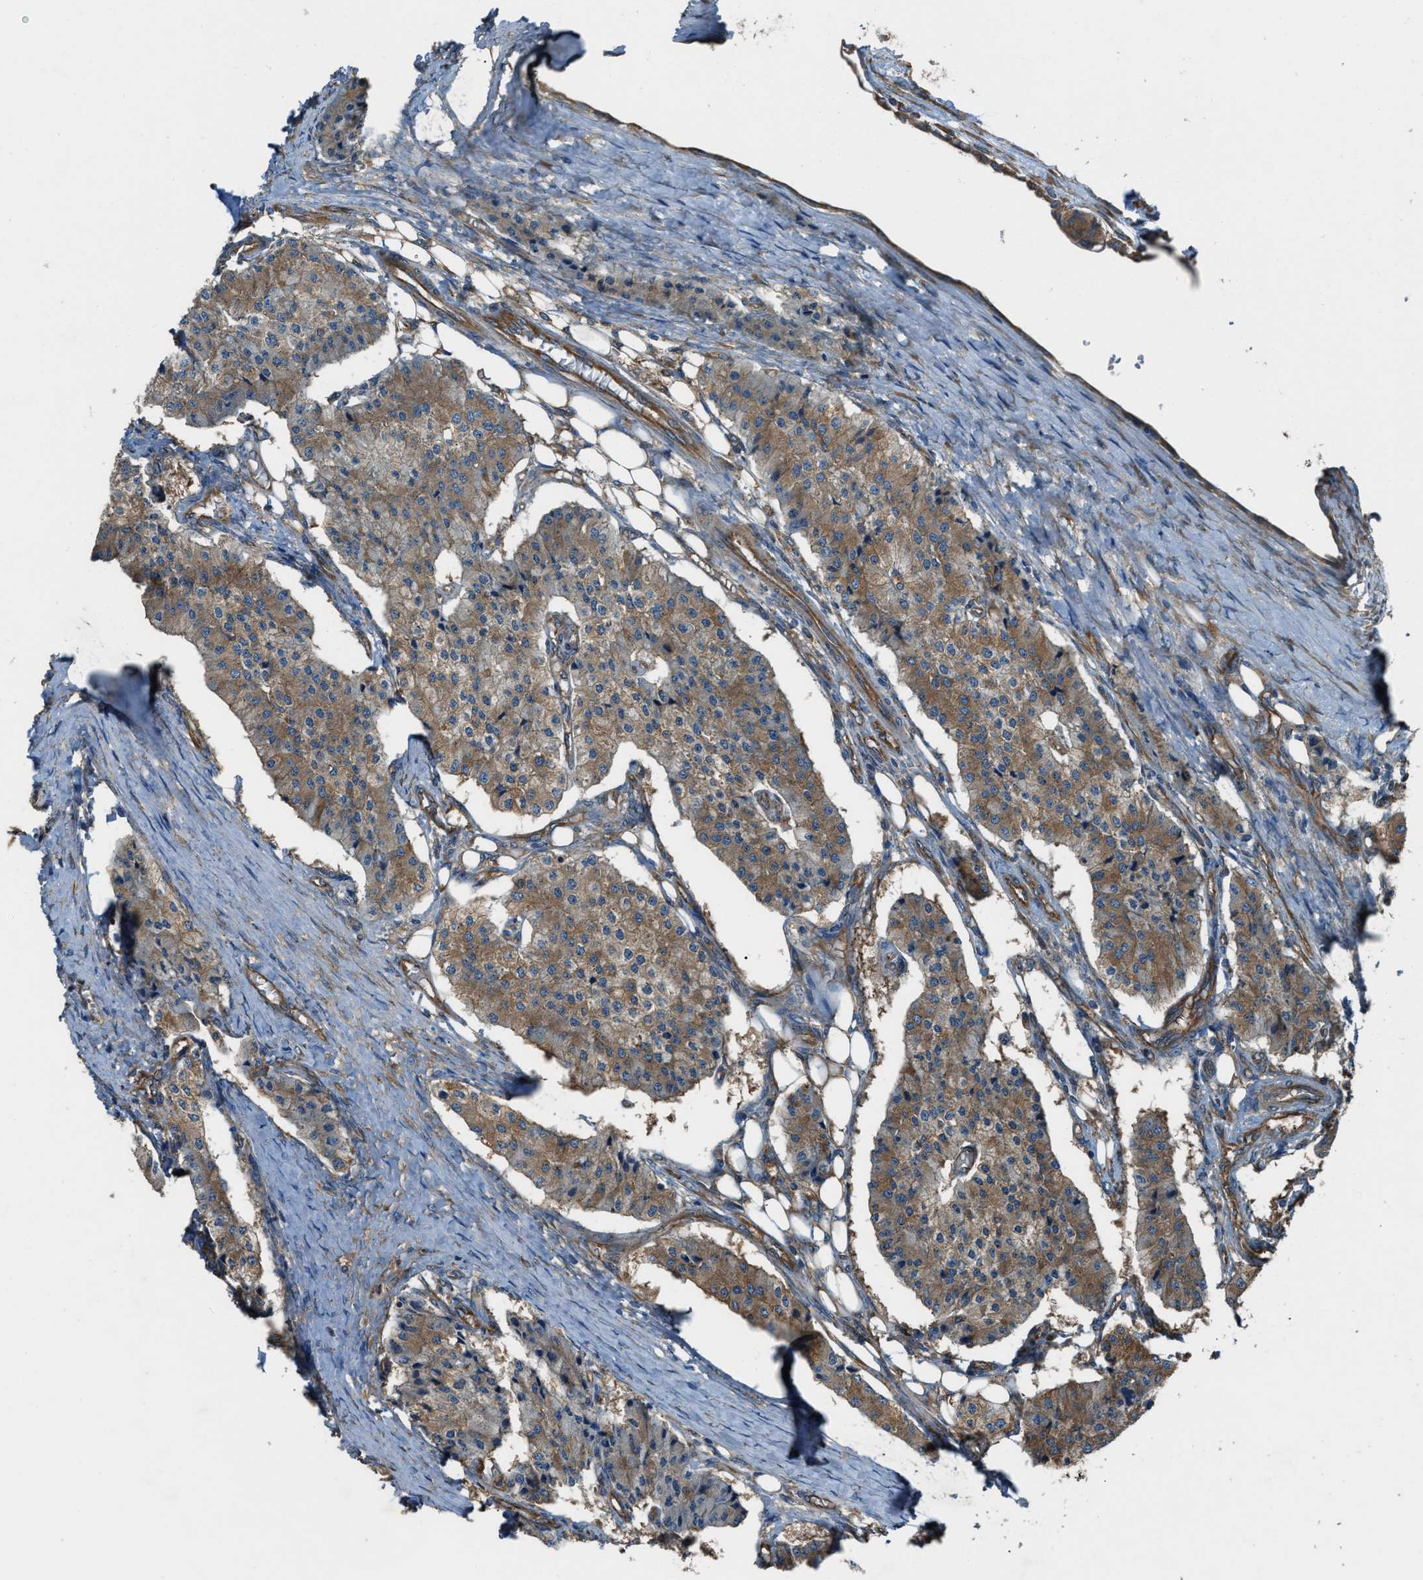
{"staining": {"intensity": "moderate", "quantity": ">75%", "location": "cytoplasmic/membranous"}, "tissue": "carcinoid", "cell_type": "Tumor cells", "image_type": "cancer", "snomed": [{"axis": "morphology", "description": "Carcinoid, malignant, NOS"}, {"axis": "topography", "description": "Colon"}], "caption": "There is medium levels of moderate cytoplasmic/membranous positivity in tumor cells of carcinoid, as demonstrated by immunohistochemical staining (brown color).", "gene": "TRPC1", "patient": {"sex": "female", "age": 52}}